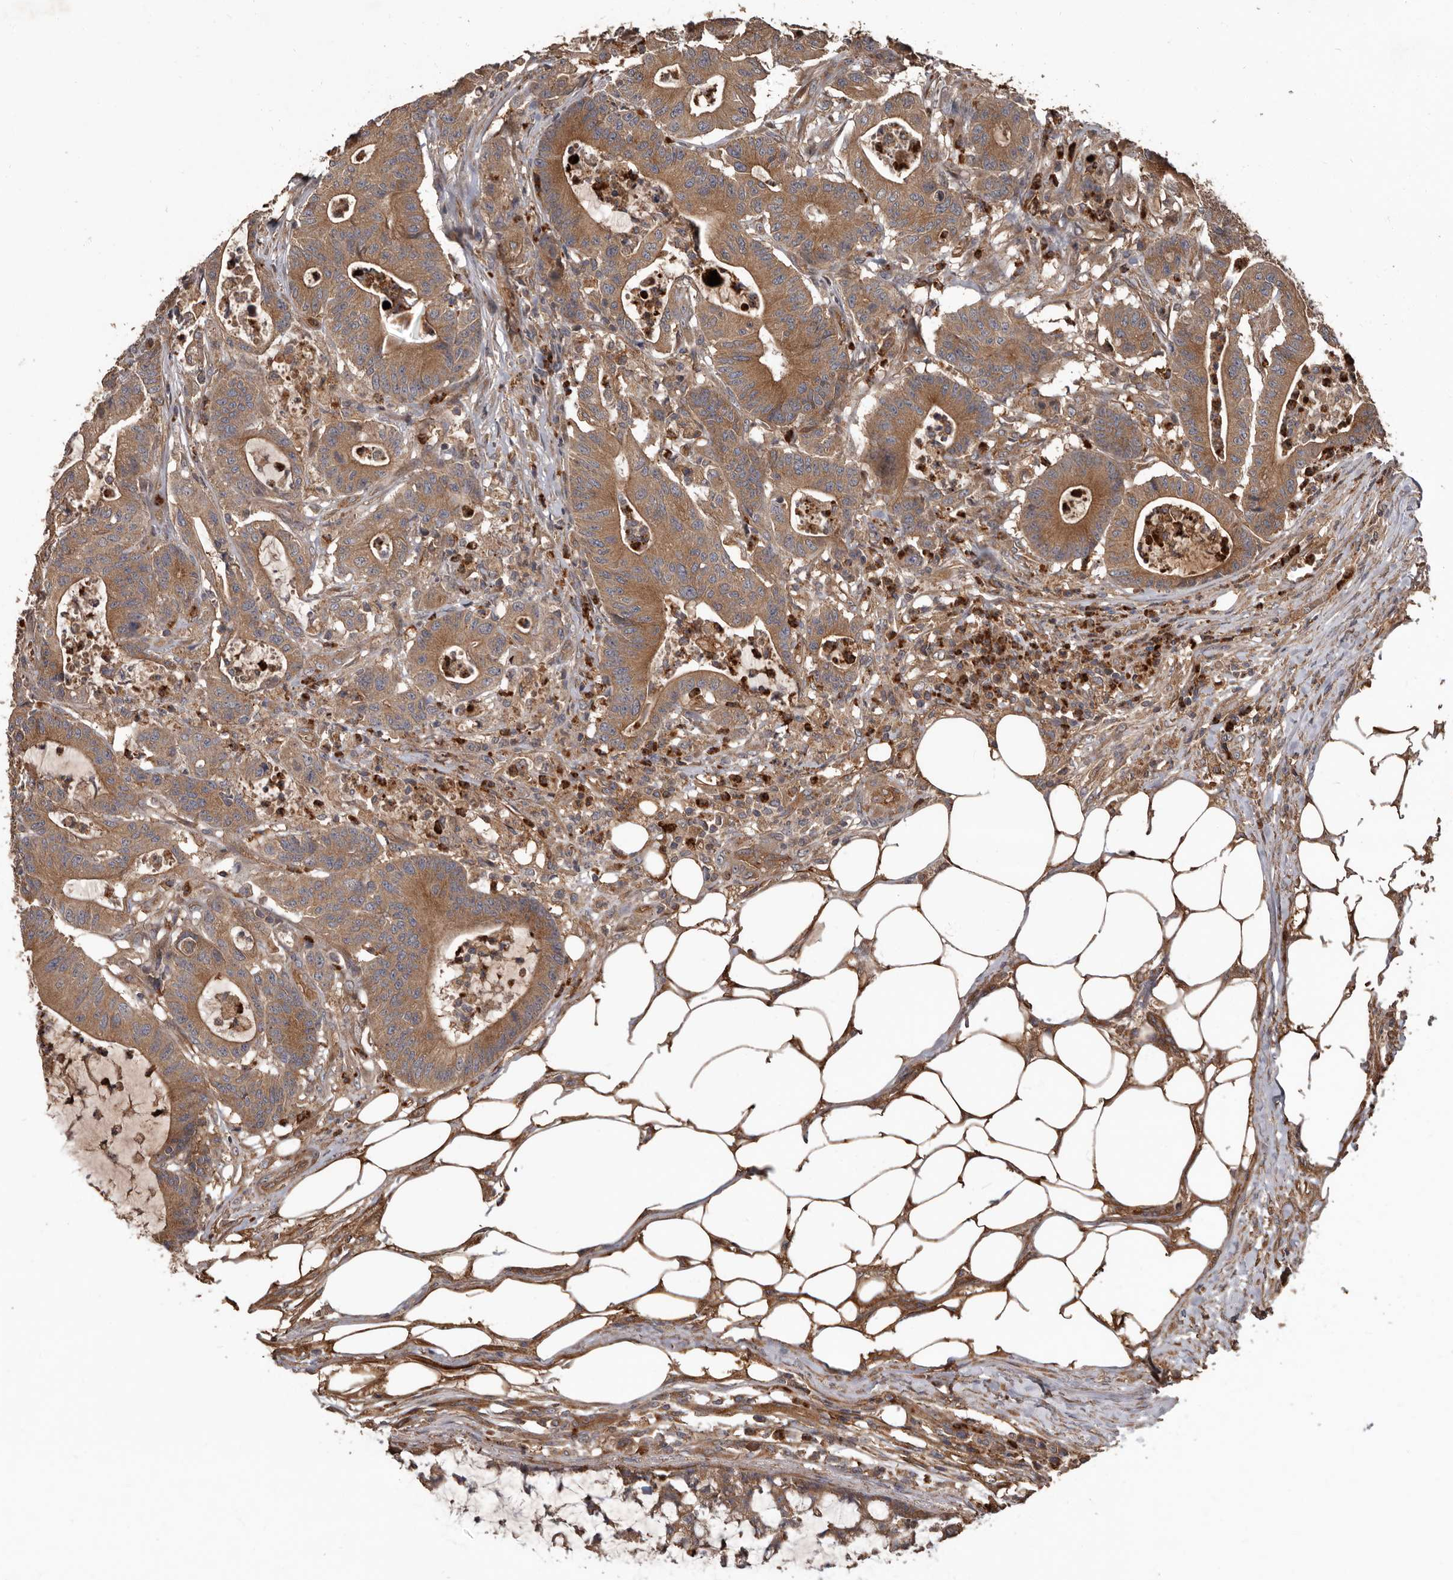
{"staining": {"intensity": "moderate", "quantity": ">75%", "location": "cytoplasmic/membranous"}, "tissue": "colorectal cancer", "cell_type": "Tumor cells", "image_type": "cancer", "snomed": [{"axis": "morphology", "description": "Adenocarcinoma, NOS"}, {"axis": "topography", "description": "Colon"}], "caption": "Tumor cells reveal moderate cytoplasmic/membranous positivity in about >75% of cells in colorectal cancer. Nuclei are stained in blue.", "gene": "ARHGEF5", "patient": {"sex": "female", "age": 84}}